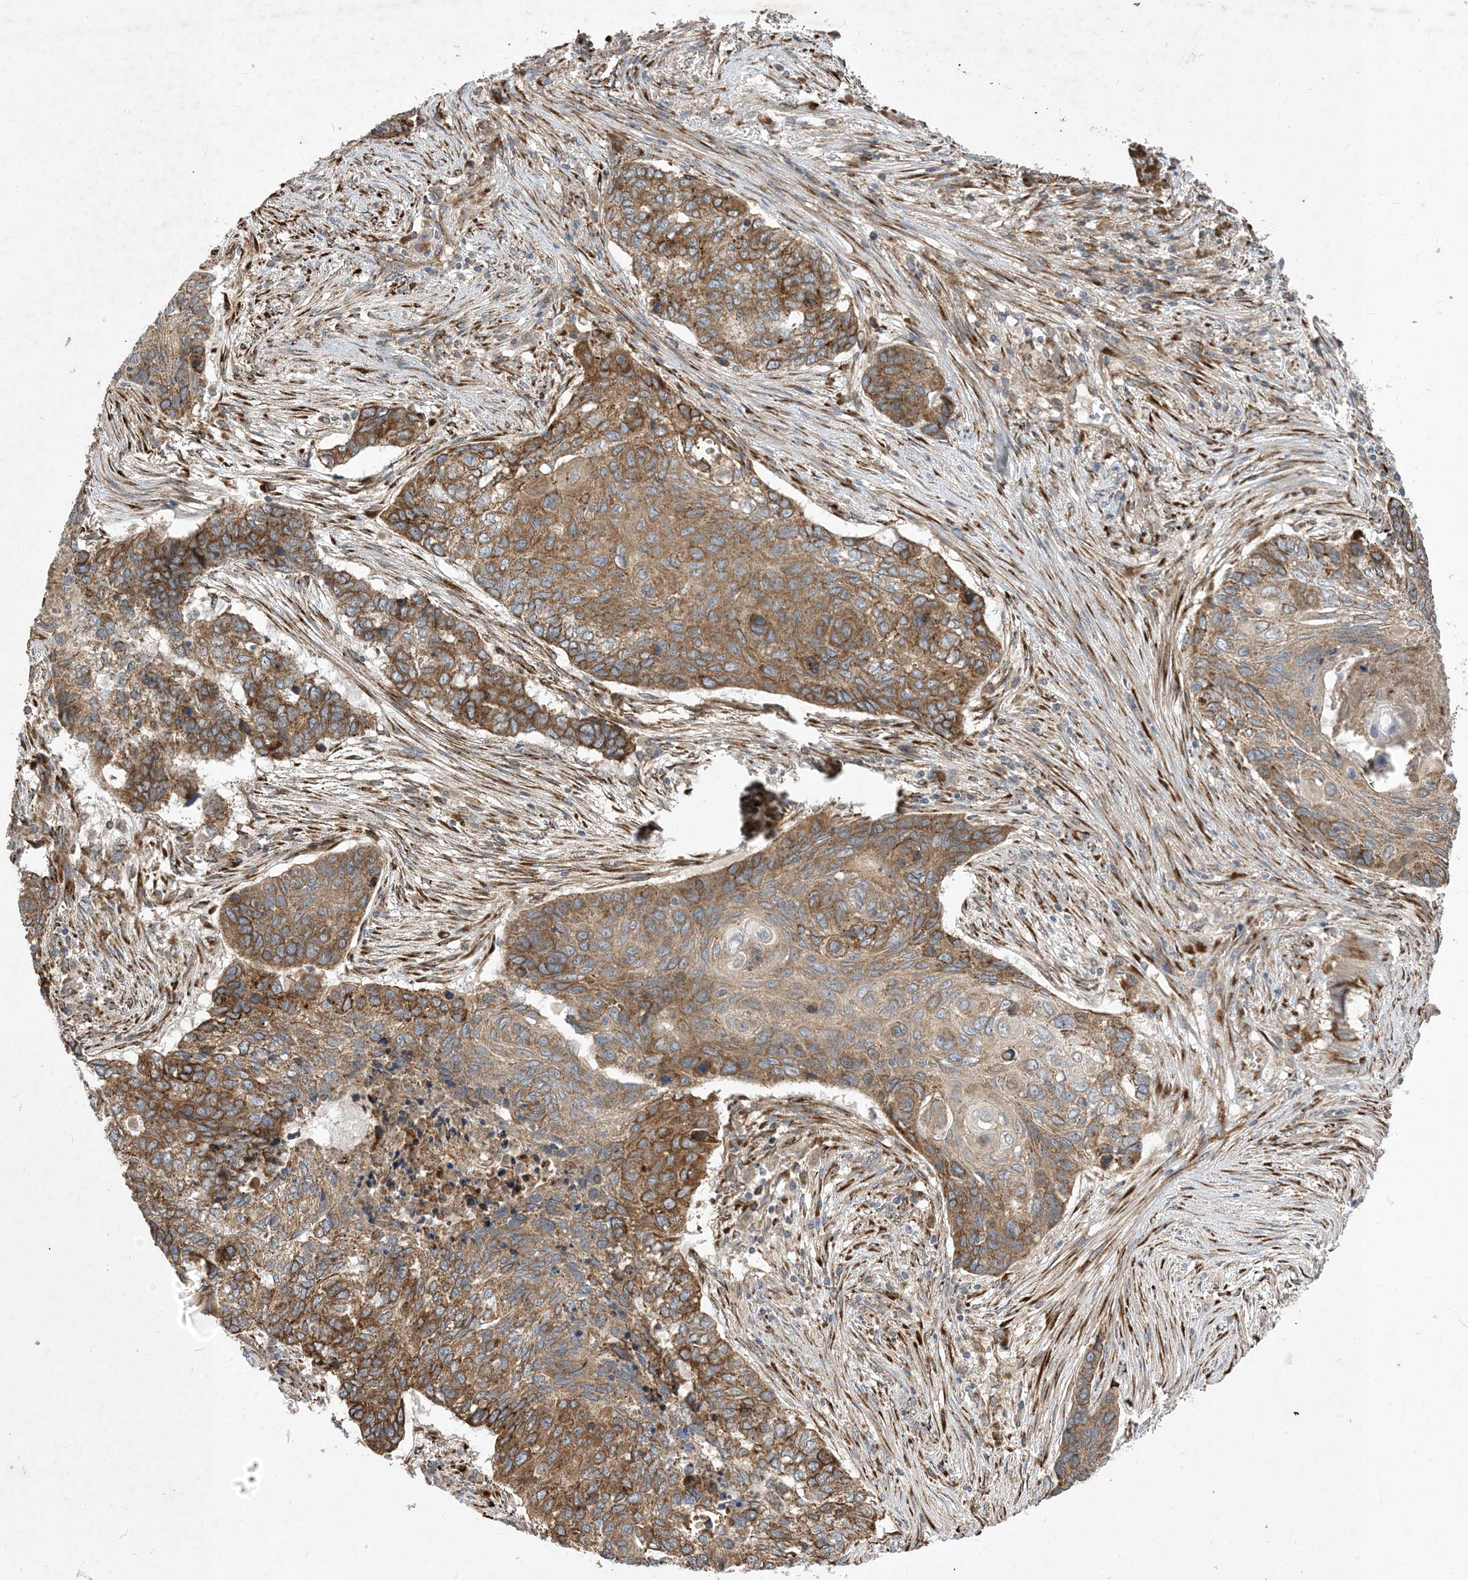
{"staining": {"intensity": "moderate", "quantity": ">75%", "location": "cytoplasmic/membranous"}, "tissue": "lung cancer", "cell_type": "Tumor cells", "image_type": "cancer", "snomed": [{"axis": "morphology", "description": "Squamous cell carcinoma, NOS"}, {"axis": "topography", "description": "Lung"}], "caption": "Tumor cells demonstrate medium levels of moderate cytoplasmic/membranous expression in about >75% of cells in lung squamous cell carcinoma. Using DAB (brown) and hematoxylin (blue) stains, captured at high magnification using brightfield microscopy.", "gene": "OTOP1", "patient": {"sex": "female", "age": 63}}